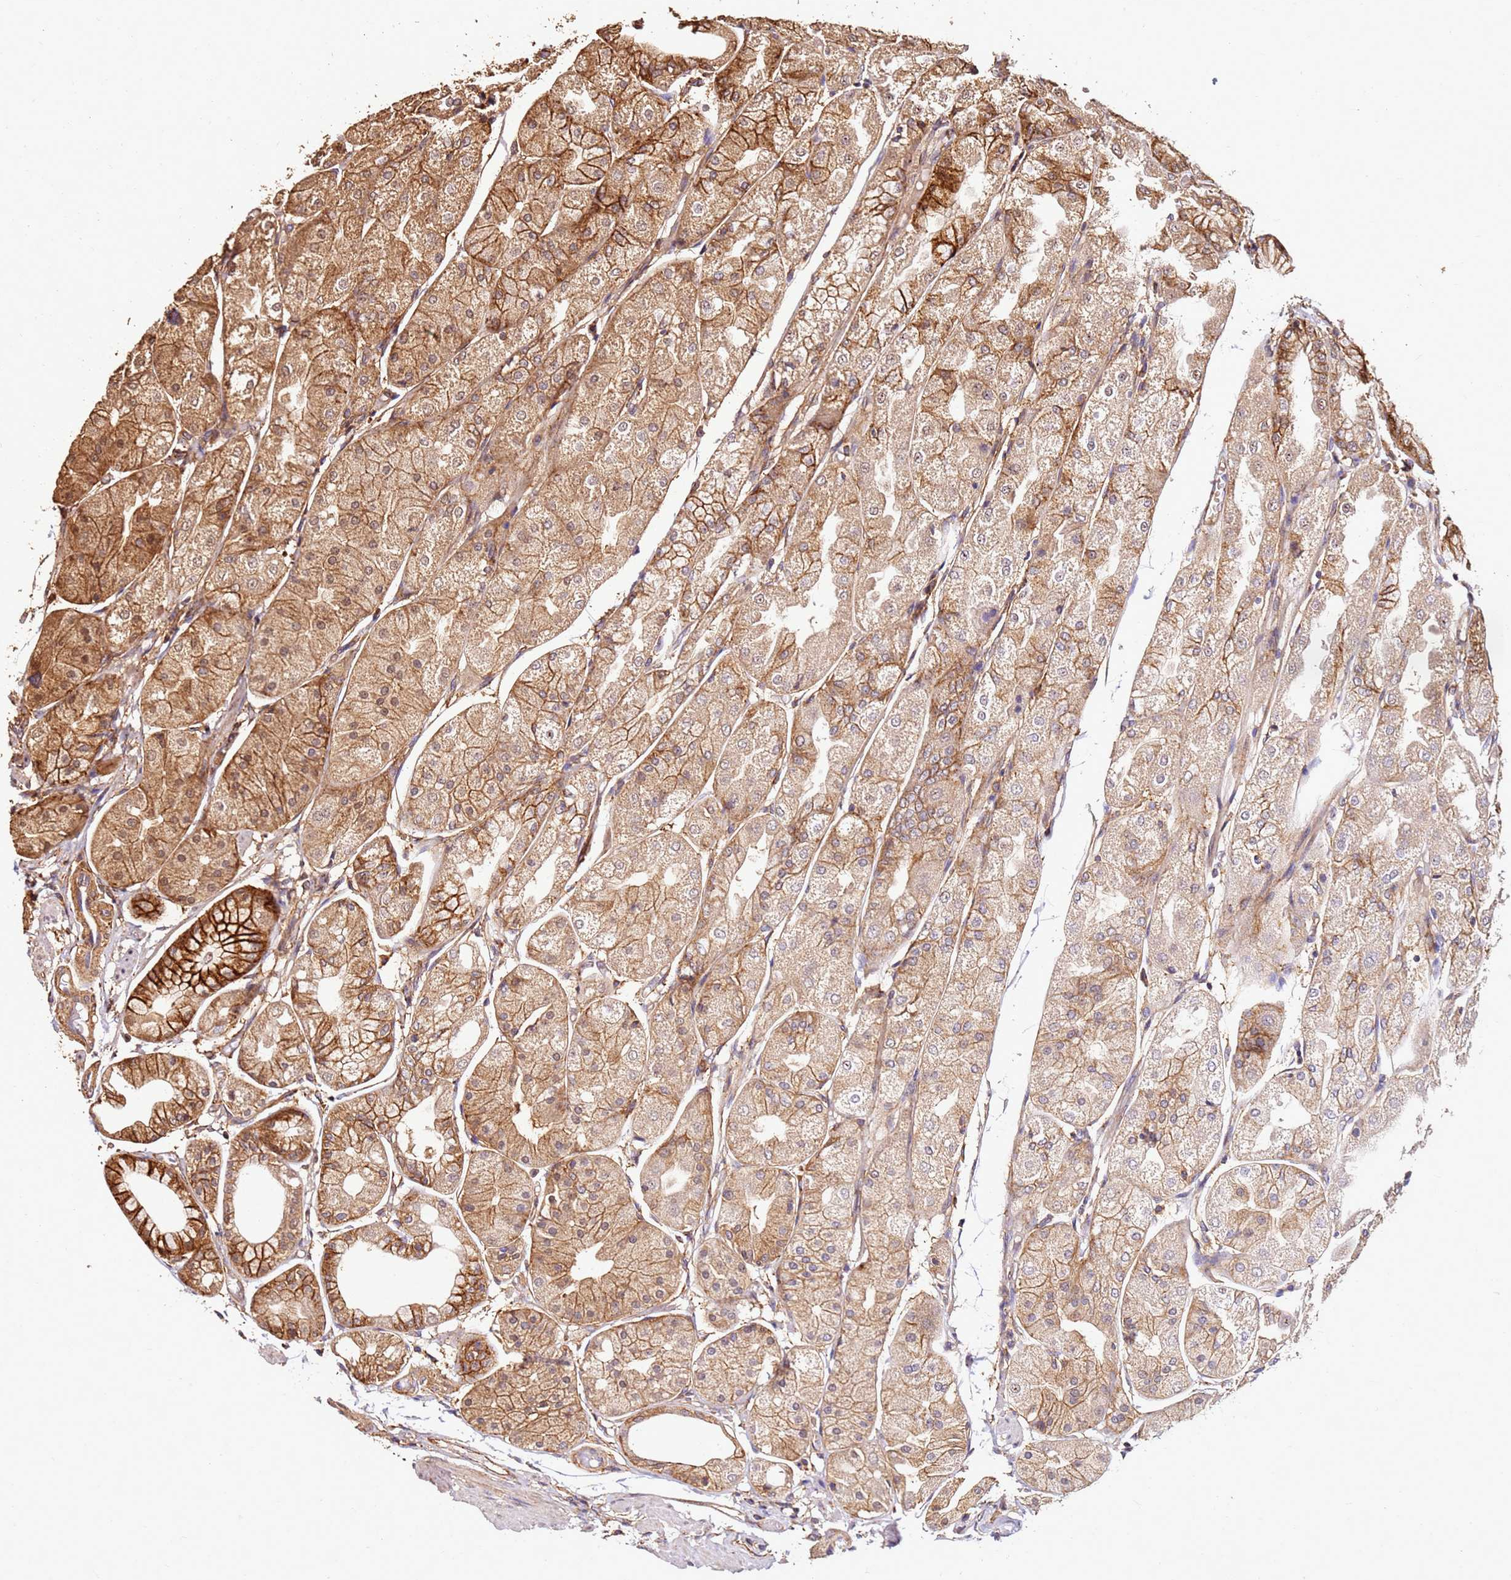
{"staining": {"intensity": "strong", "quantity": "25%-75%", "location": "cytoplasmic/membranous,nuclear"}, "tissue": "stomach", "cell_type": "Glandular cells", "image_type": "normal", "snomed": [{"axis": "morphology", "description": "Normal tissue, NOS"}, {"axis": "topography", "description": "Stomach, upper"}], "caption": "Approximately 25%-75% of glandular cells in benign human stomach display strong cytoplasmic/membranous,nuclear protein positivity as visualized by brown immunohistochemical staining.", "gene": "DVL3", "patient": {"sex": "male", "age": 72}}